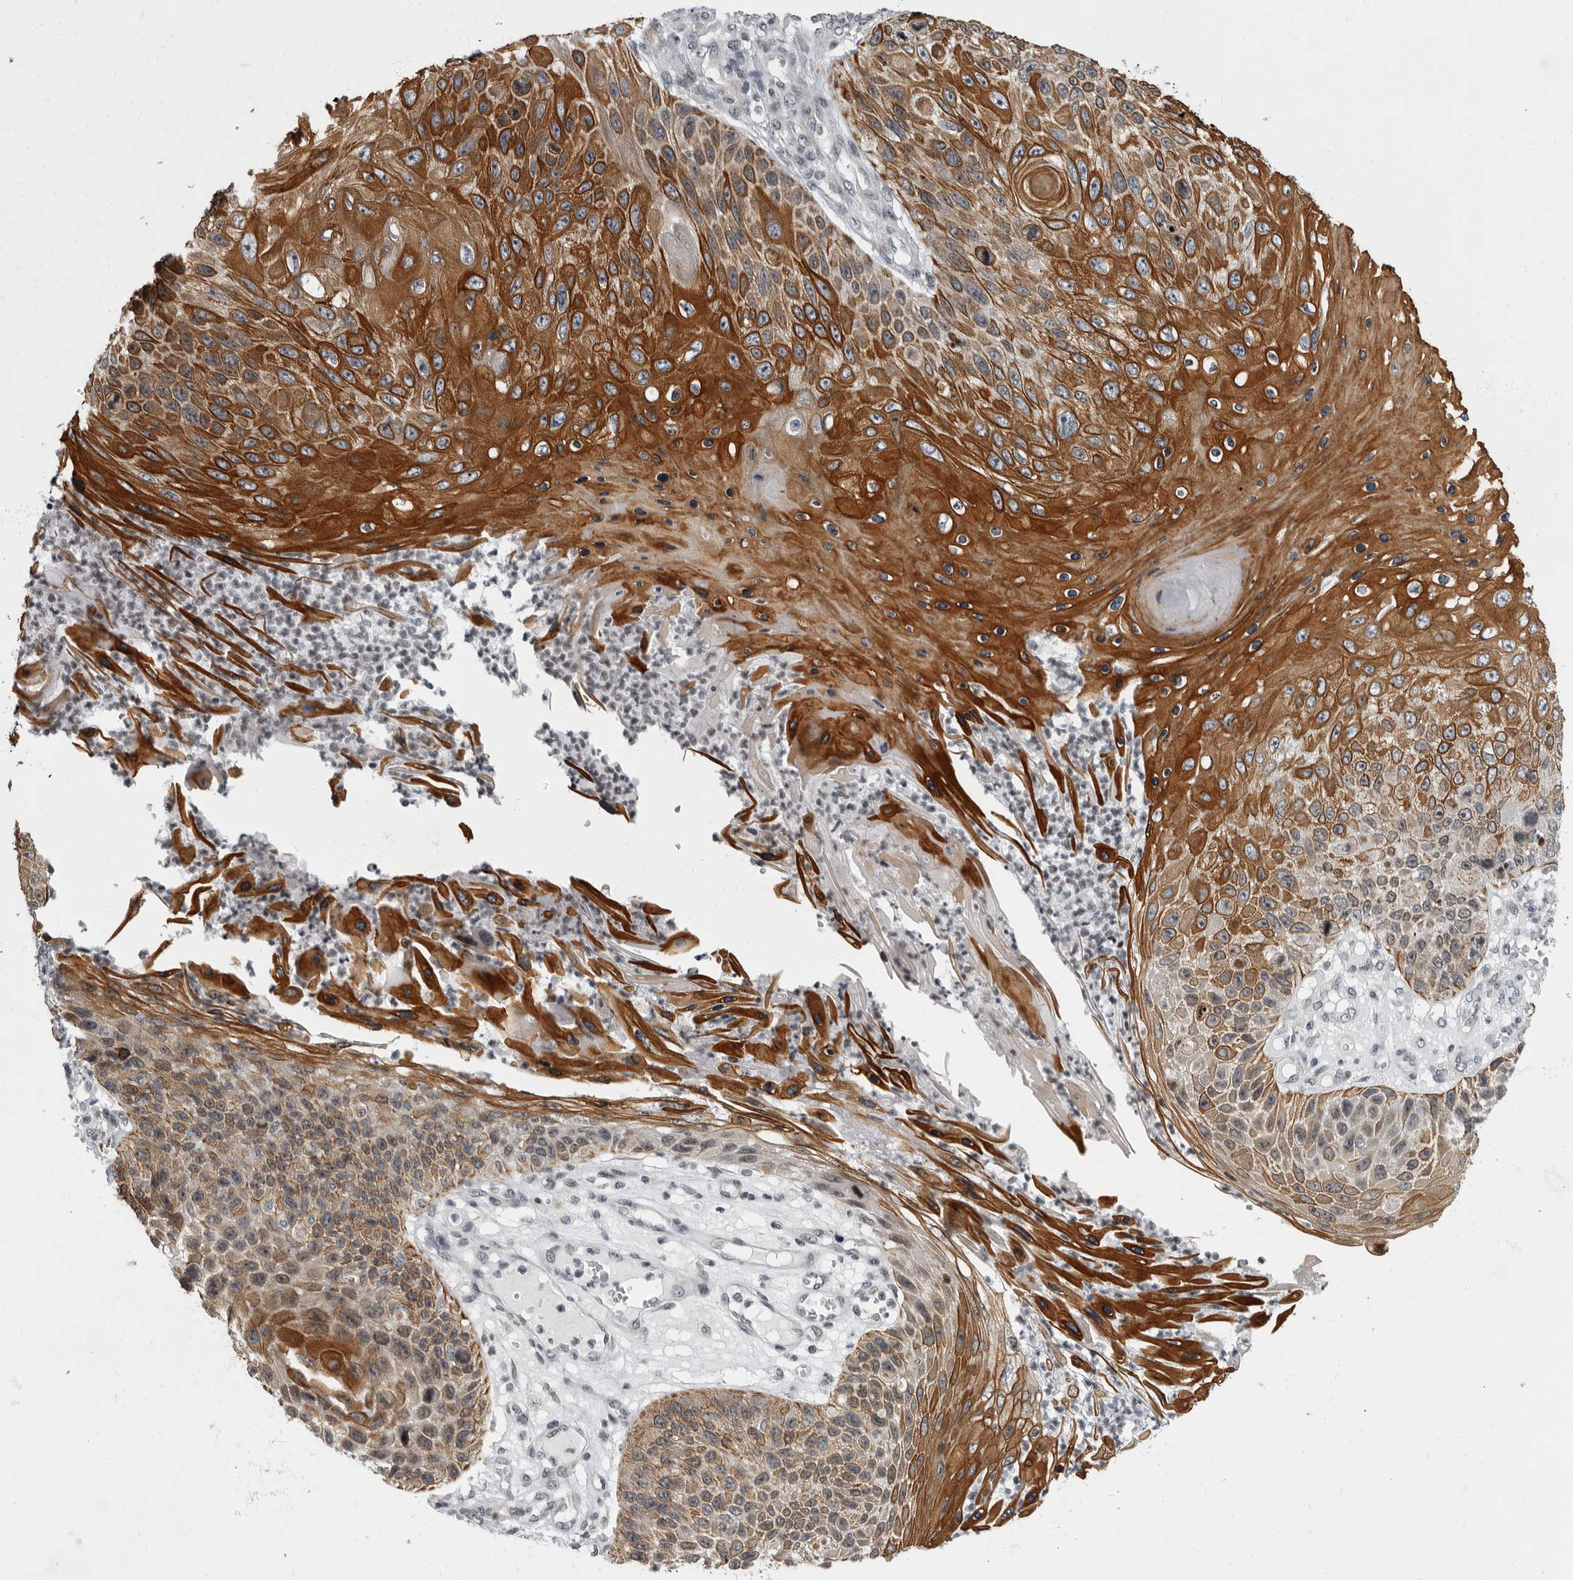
{"staining": {"intensity": "strong", "quantity": ">75%", "location": "cytoplasmic/membranous"}, "tissue": "skin cancer", "cell_type": "Tumor cells", "image_type": "cancer", "snomed": [{"axis": "morphology", "description": "Squamous cell carcinoma, NOS"}, {"axis": "topography", "description": "Skin"}], "caption": "Skin cancer (squamous cell carcinoma) stained with a protein marker reveals strong staining in tumor cells.", "gene": "EVI5", "patient": {"sex": "female", "age": 88}}